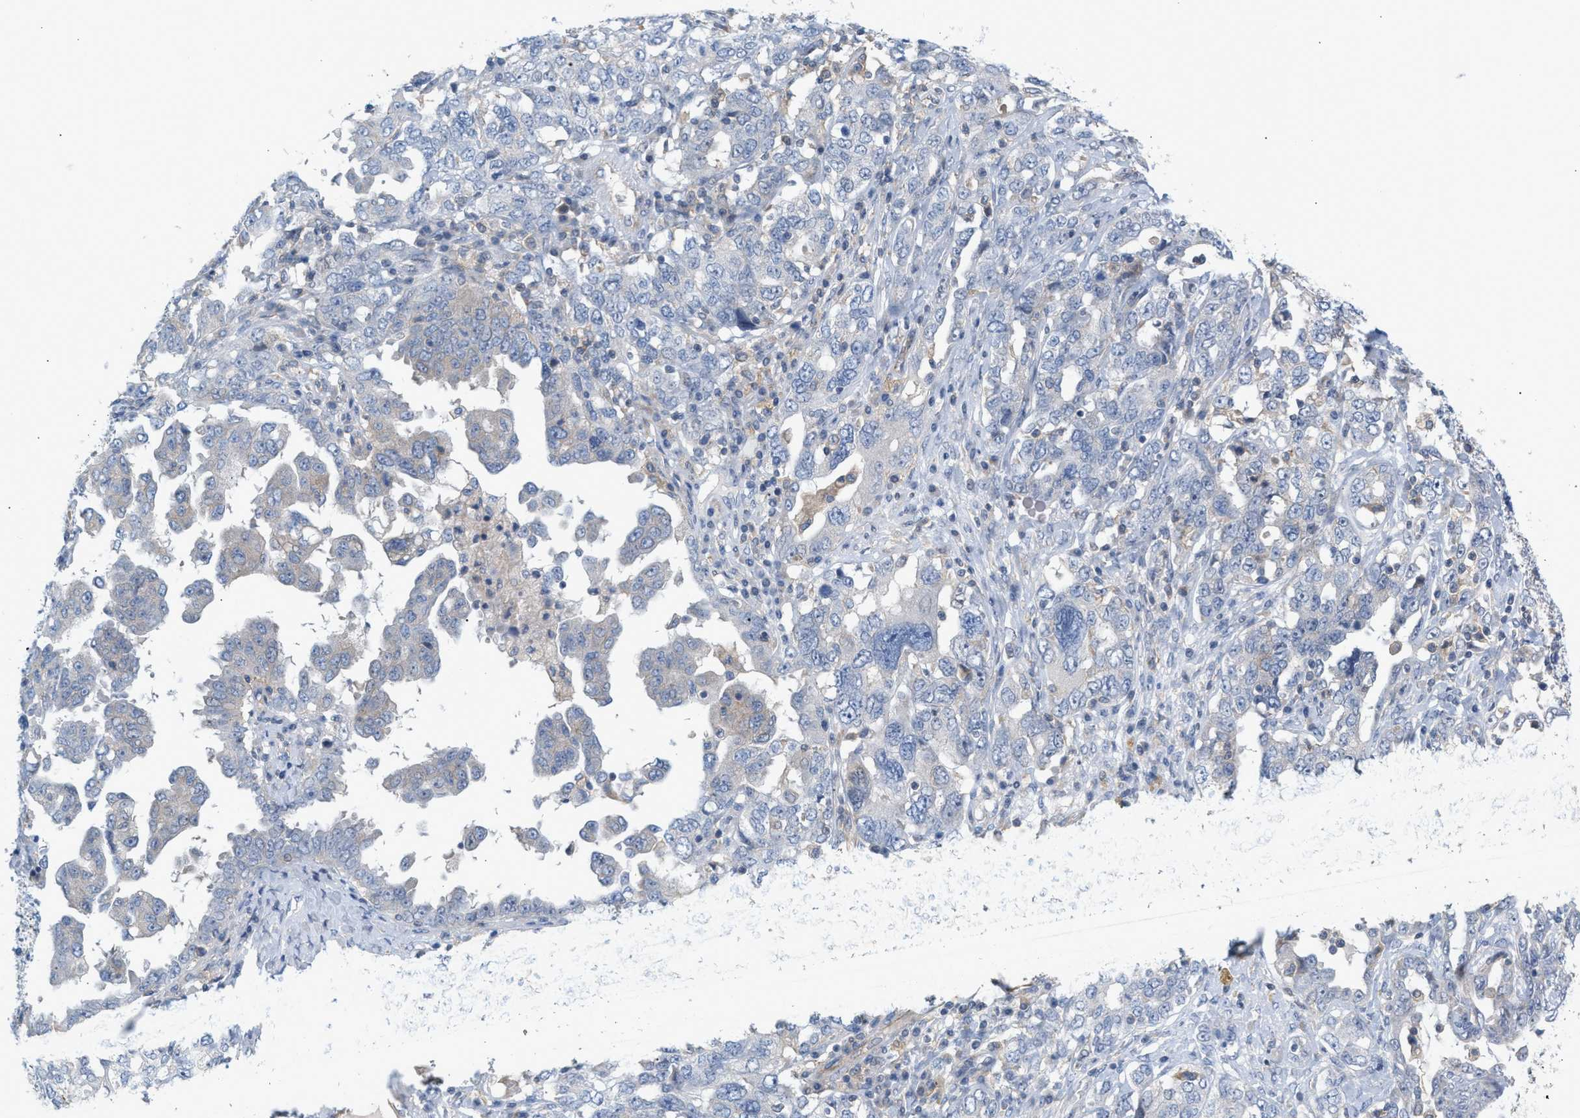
{"staining": {"intensity": "negative", "quantity": "none", "location": "none"}, "tissue": "ovarian cancer", "cell_type": "Tumor cells", "image_type": "cancer", "snomed": [{"axis": "morphology", "description": "Carcinoma, endometroid"}, {"axis": "topography", "description": "Ovary"}], "caption": "Tumor cells are negative for brown protein staining in ovarian endometroid carcinoma.", "gene": "LRCH1", "patient": {"sex": "female", "age": 62}}